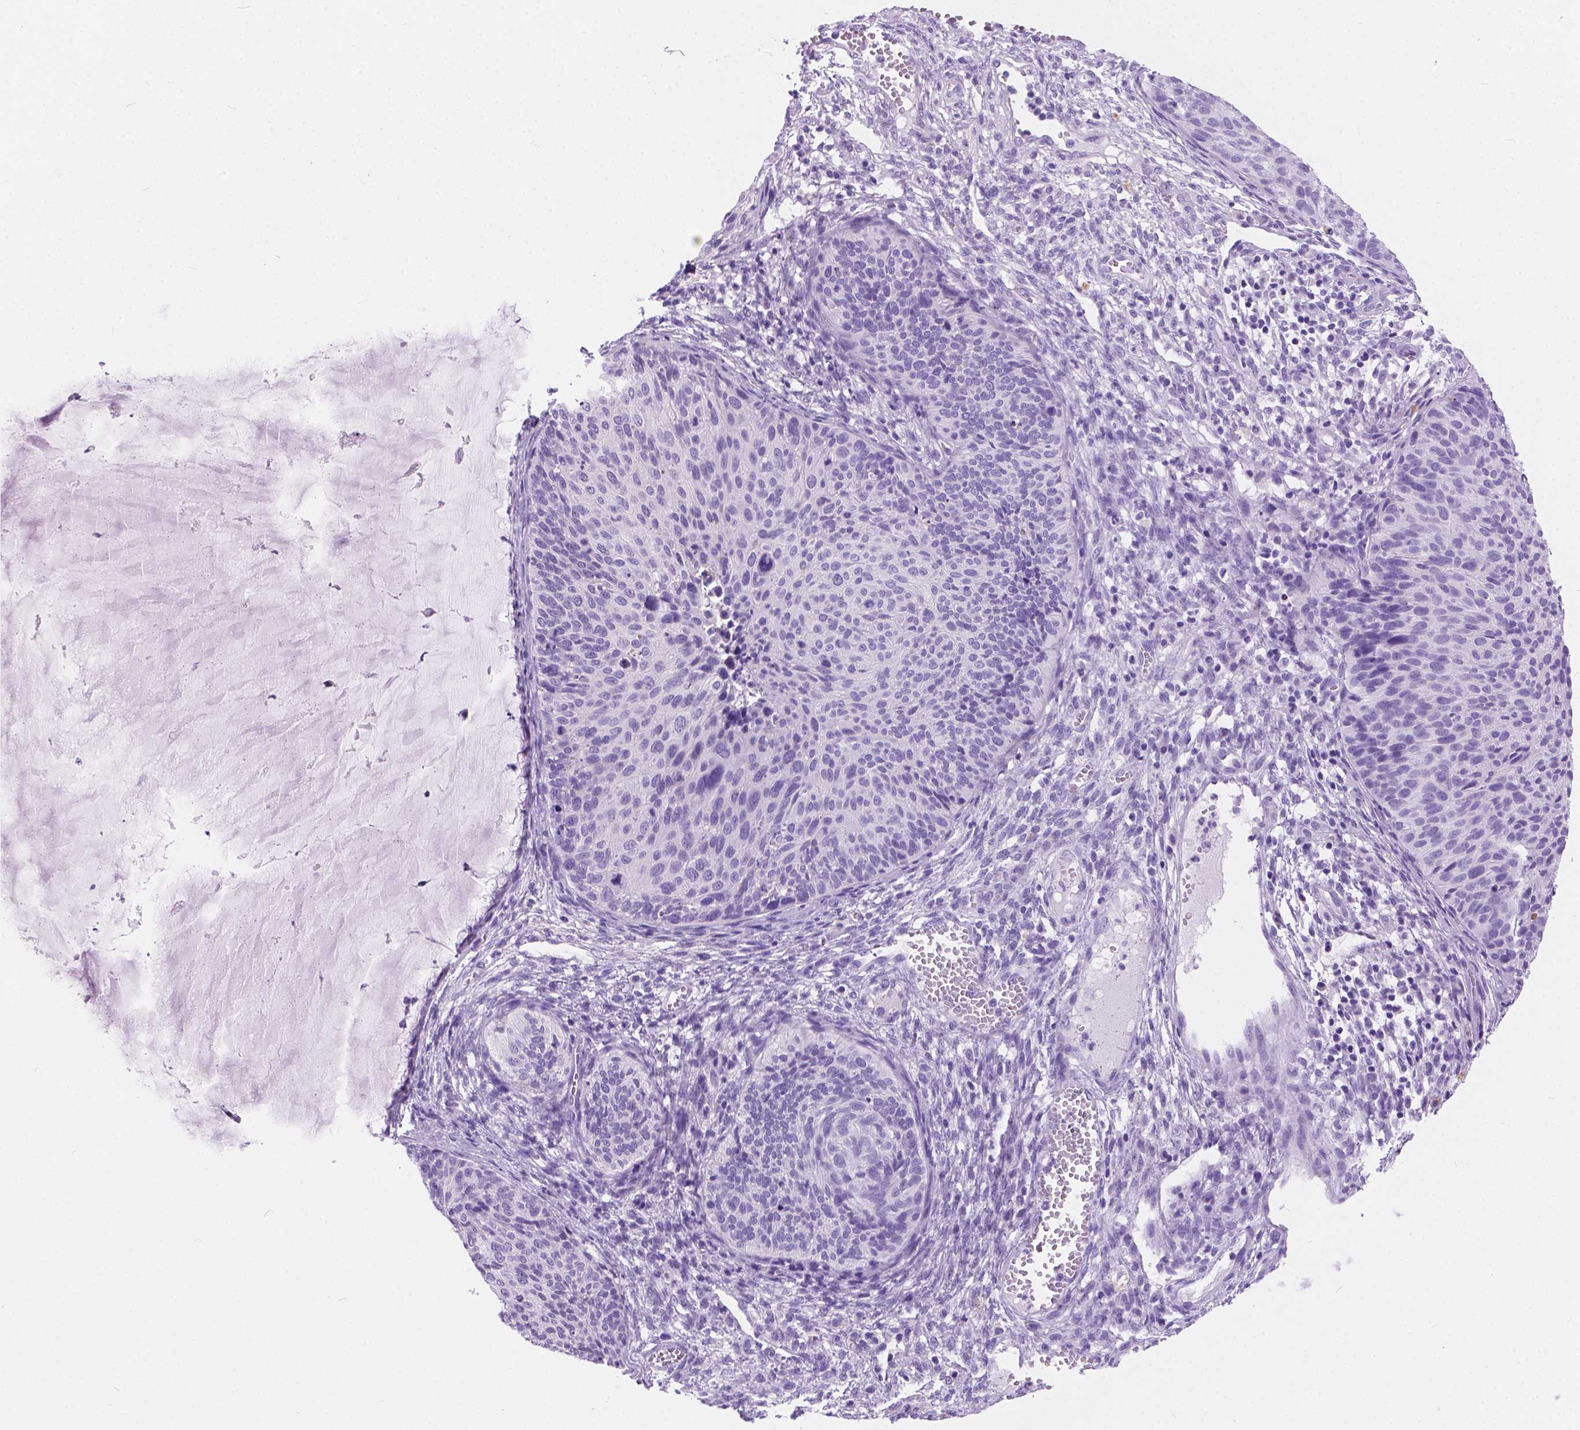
{"staining": {"intensity": "negative", "quantity": "none", "location": "none"}, "tissue": "cervical cancer", "cell_type": "Tumor cells", "image_type": "cancer", "snomed": [{"axis": "morphology", "description": "Squamous cell carcinoma, NOS"}, {"axis": "topography", "description": "Cervix"}], "caption": "The micrograph displays no staining of tumor cells in cervical squamous cell carcinoma.", "gene": "ARMS2", "patient": {"sex": "female", "age": 36}}